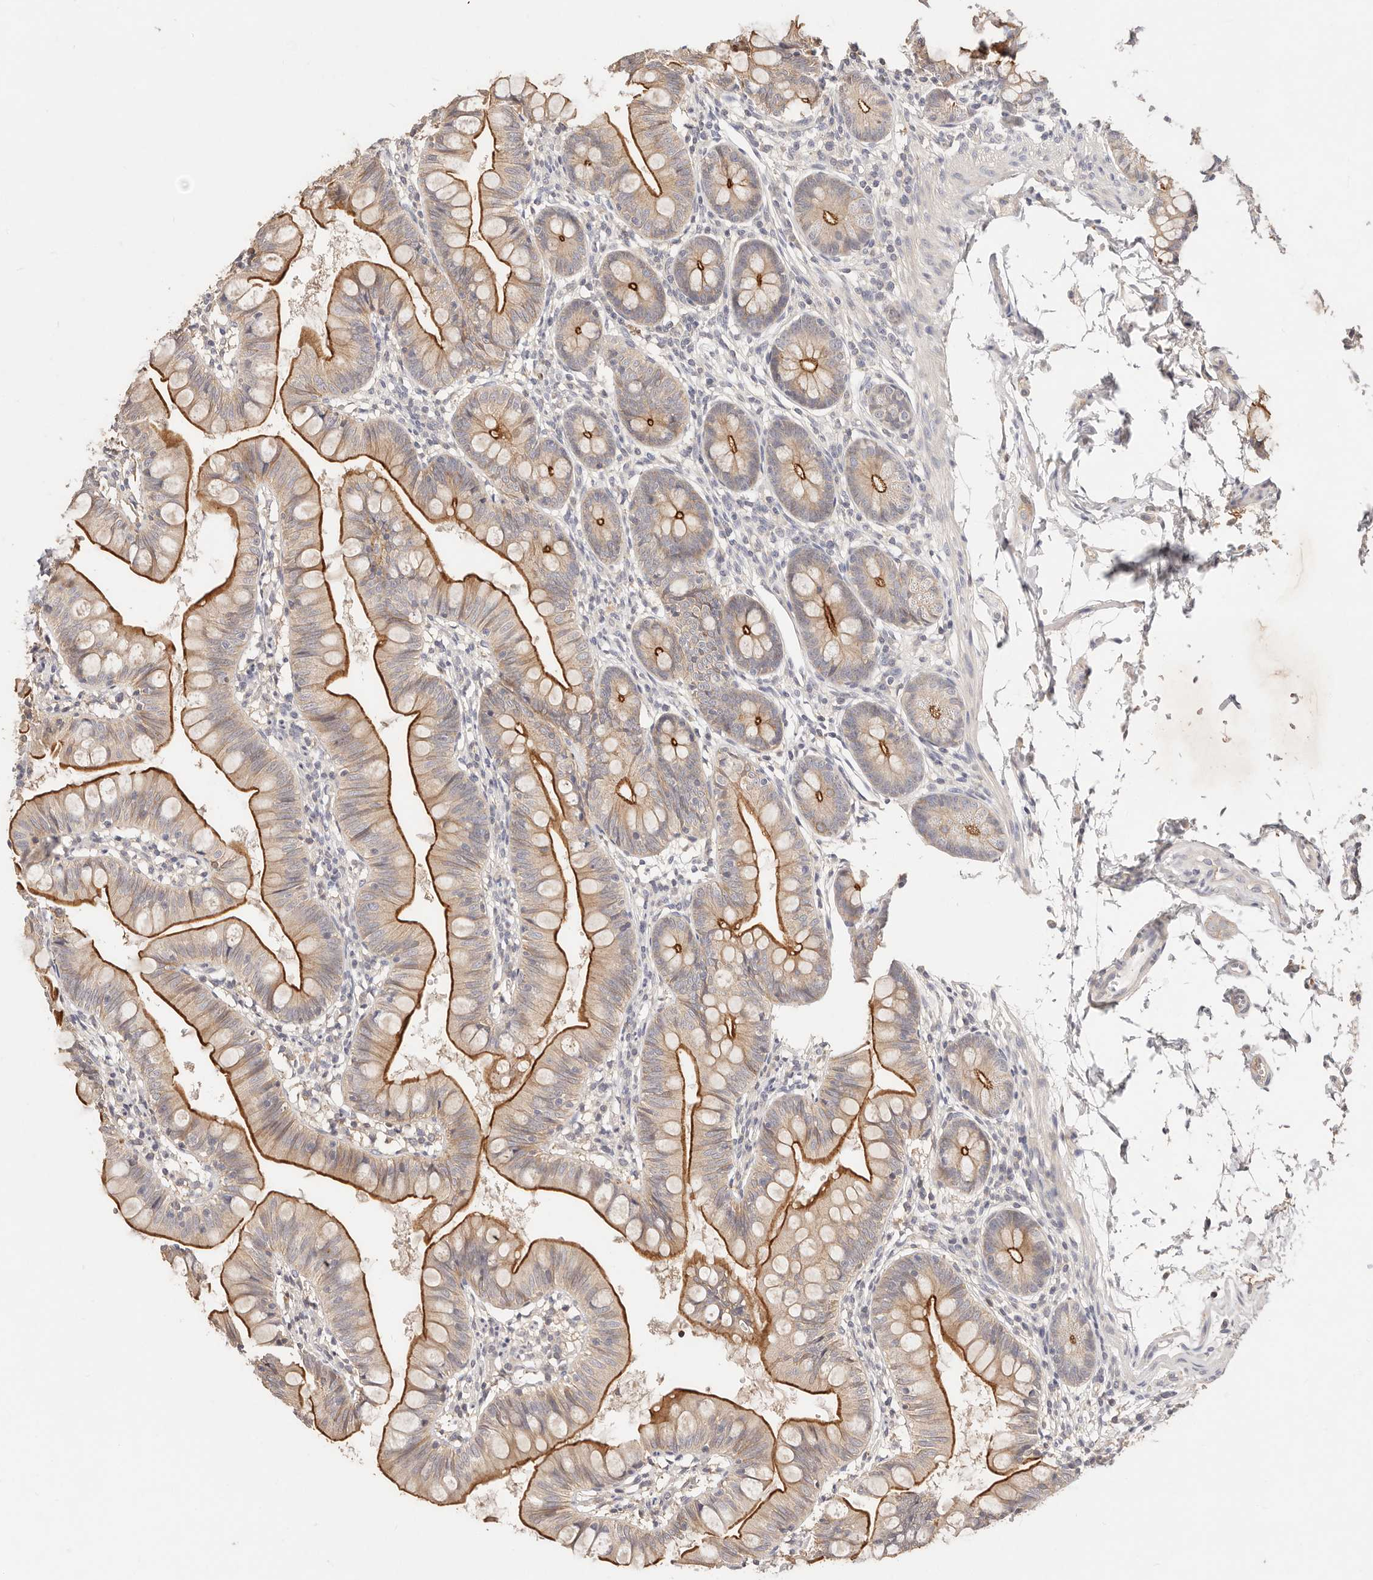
{"staining": {"intensity": "strong", "quantity": "25%-75%", "location": "cytoplasmic/membranous"}, "tissue": "small intestine", "cell_type": "Glandular cells", "image_type": "normal", "snomed": [{"axis": "morphology", "description": "Normal tissue, NOS"}, {"axis": "topography", "description": "Small intestine"}], "caption": "Immunohistochemistry (IHC) micrograph of benign small intestine: human small intestine stained using immunohistochemistry (IHC) displays high levels of strong protein expression localized specifically in the cytoplasmic/membranous of glandular cells, appearing as a cytoplasmic/membranous brown color.", "gene": "CXADR", "patient": {"sex": "male", "age": 7}}